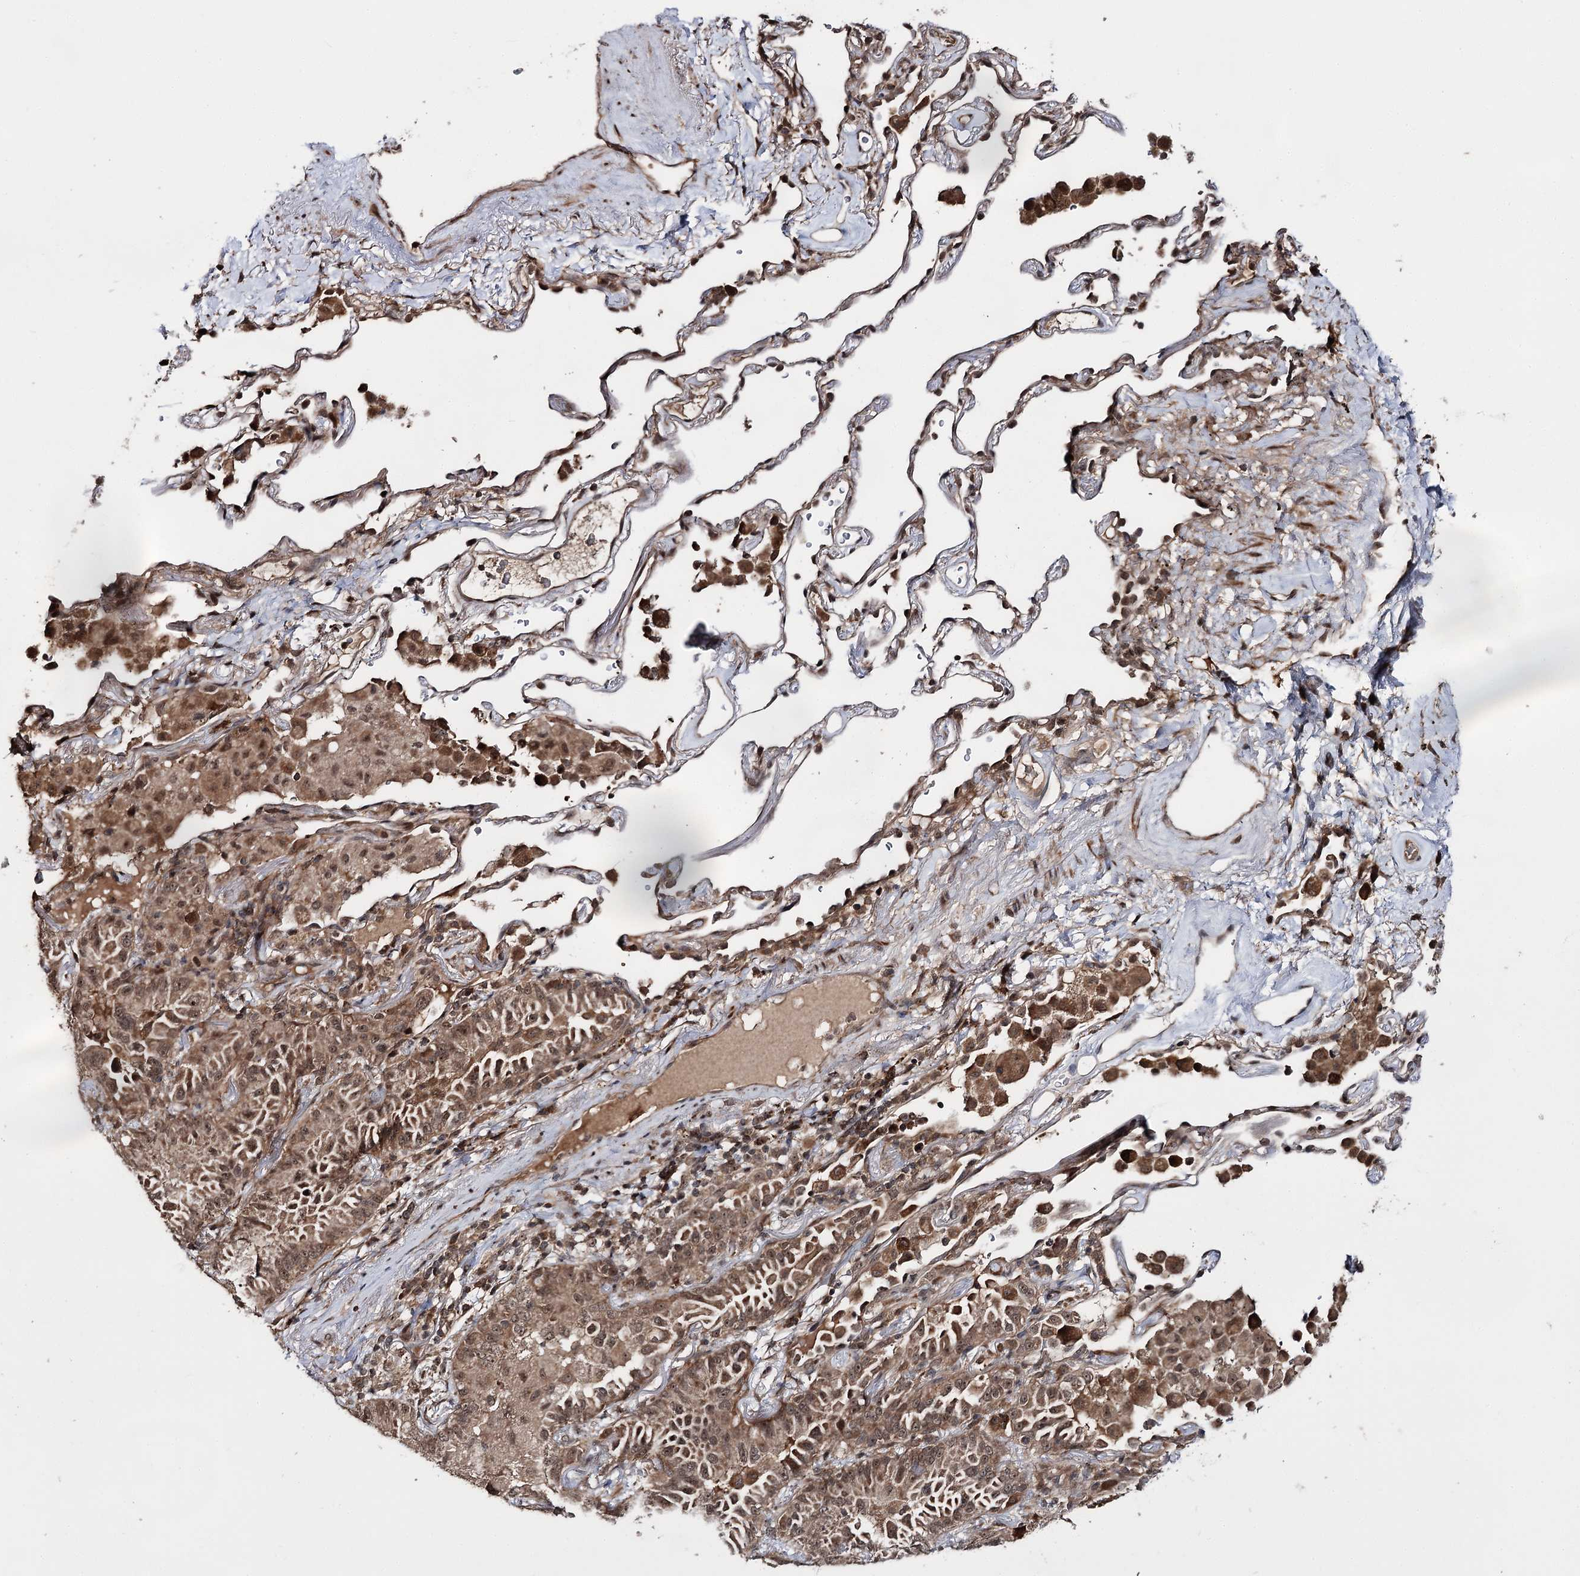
{"staining": {"intensity": "moderate", "quantity": ">75%", "location": "cytoplasmic/membranous,nuclear"}, "tissue": "lung cancer", "cell_type": "Tumor cells", "image_type": "cancer", "snomed": [{"axis": "morphology", "description": "Adenocarcinoma, NOS"}, {"axis": "topography", "description": "Lung"}], "caption": "Lung cancer (adenocarcinoma) was stained to show a protein in brown. There is medium levels of moderate cytoplasmic/membranous and nuclear positivity in about >75% of tumor cells. Immunohistochemistry (ihc) stains the protein in brown and the nuclei are stained blue.", "gene": "FAM53B", "patient": {"sex": "female", "age": 69}}